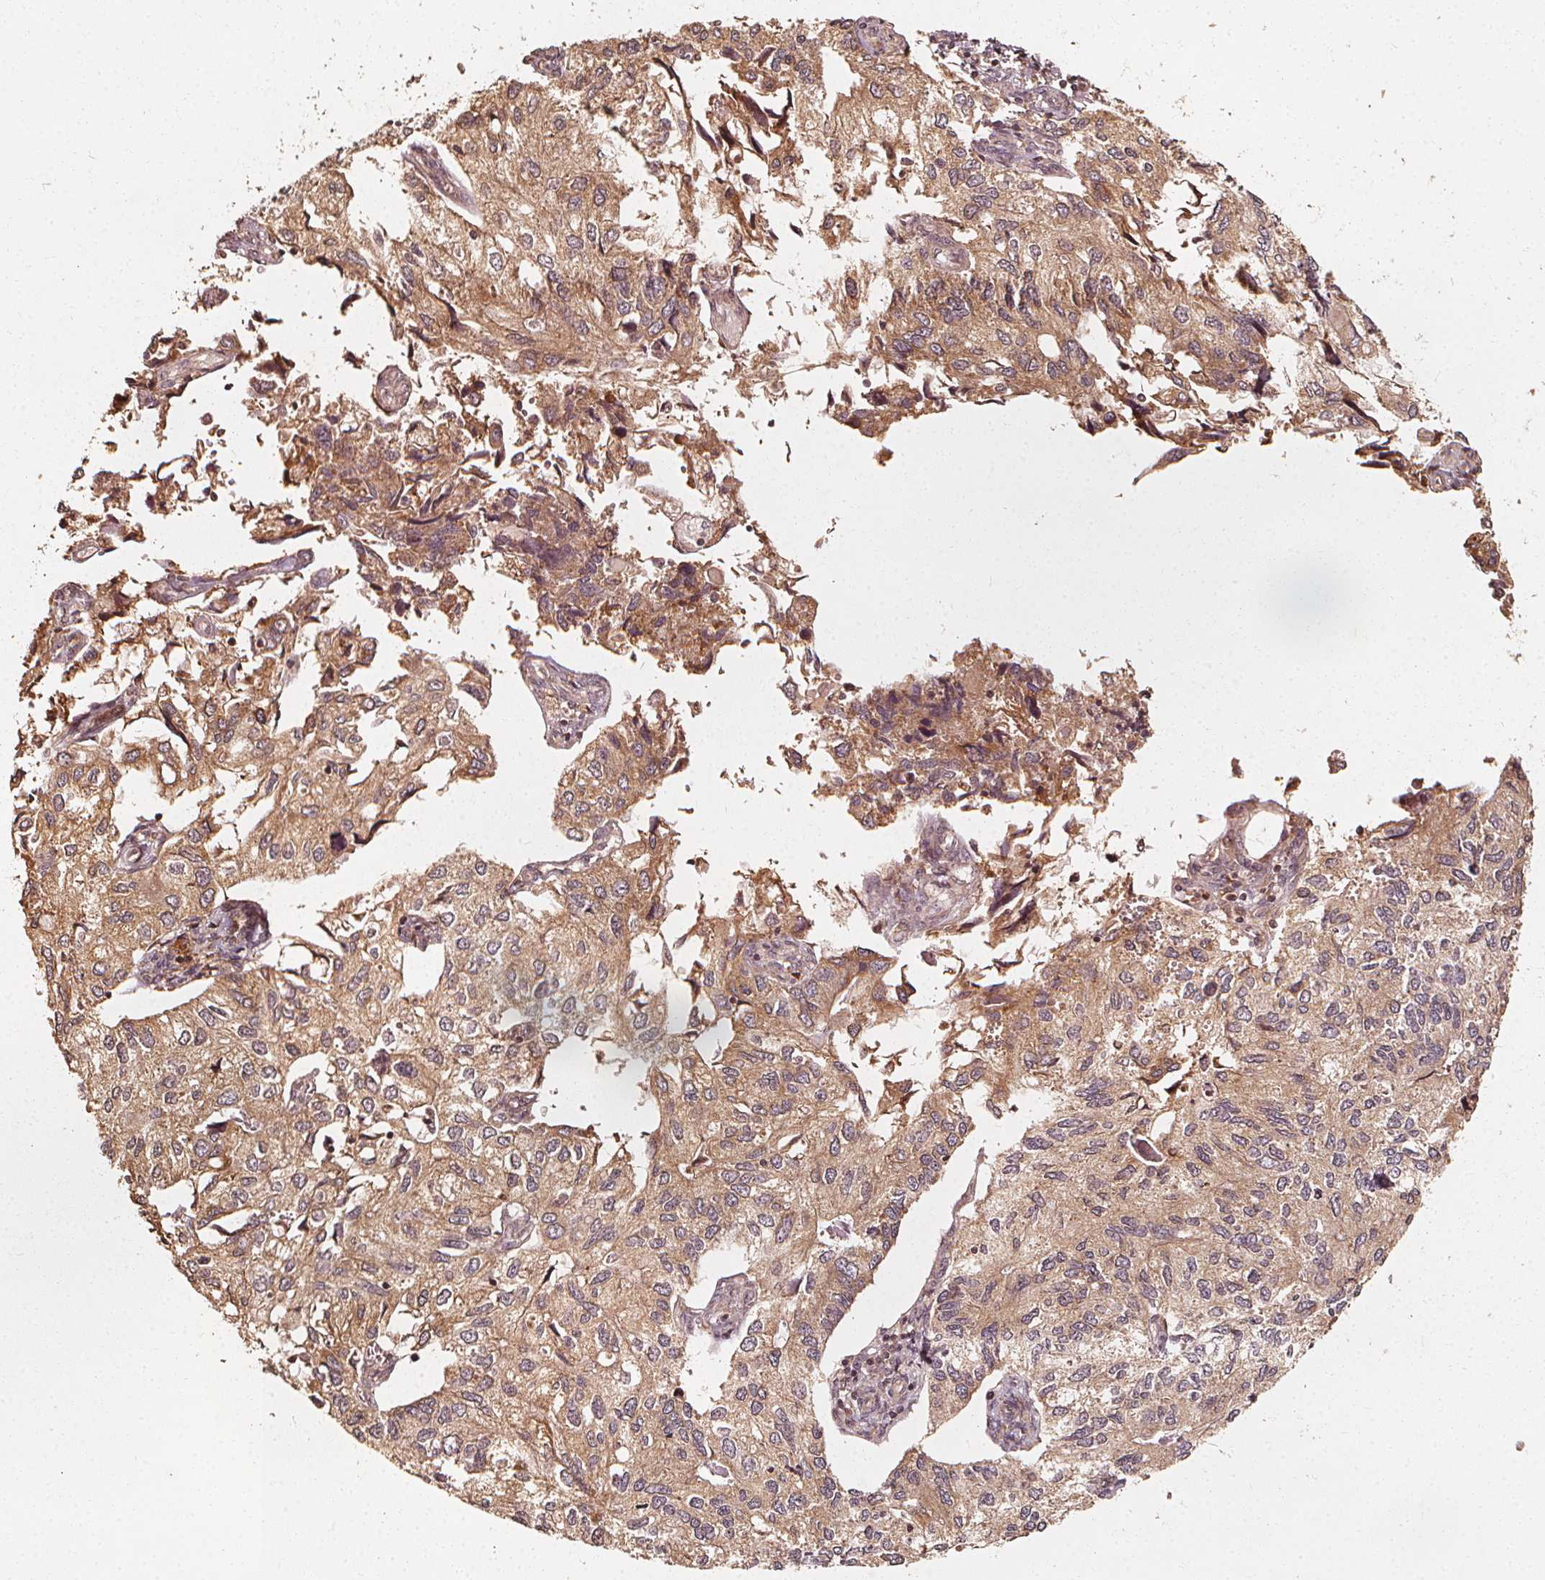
{"staining": {"intensity": "weak", "quantity": ">75%", "location": "cytoplasmic/membranous"}, "tissue": "endometrial cancer", "cell_type": "Tumor cells", "image_type": "cancer", "snomed": [{"axis": "morphology", "description": "Carcinoma, NOS"}, {"axis": "topography", "description": "Uterus"}], "caption": "Protein analysis of endometrial cancer tissue shows weak cytoplasmic/membranous positivity in approximately >75% of tumor cells.", "gene": "NPC1", "patient": {"sex": "female", "age": 76}}